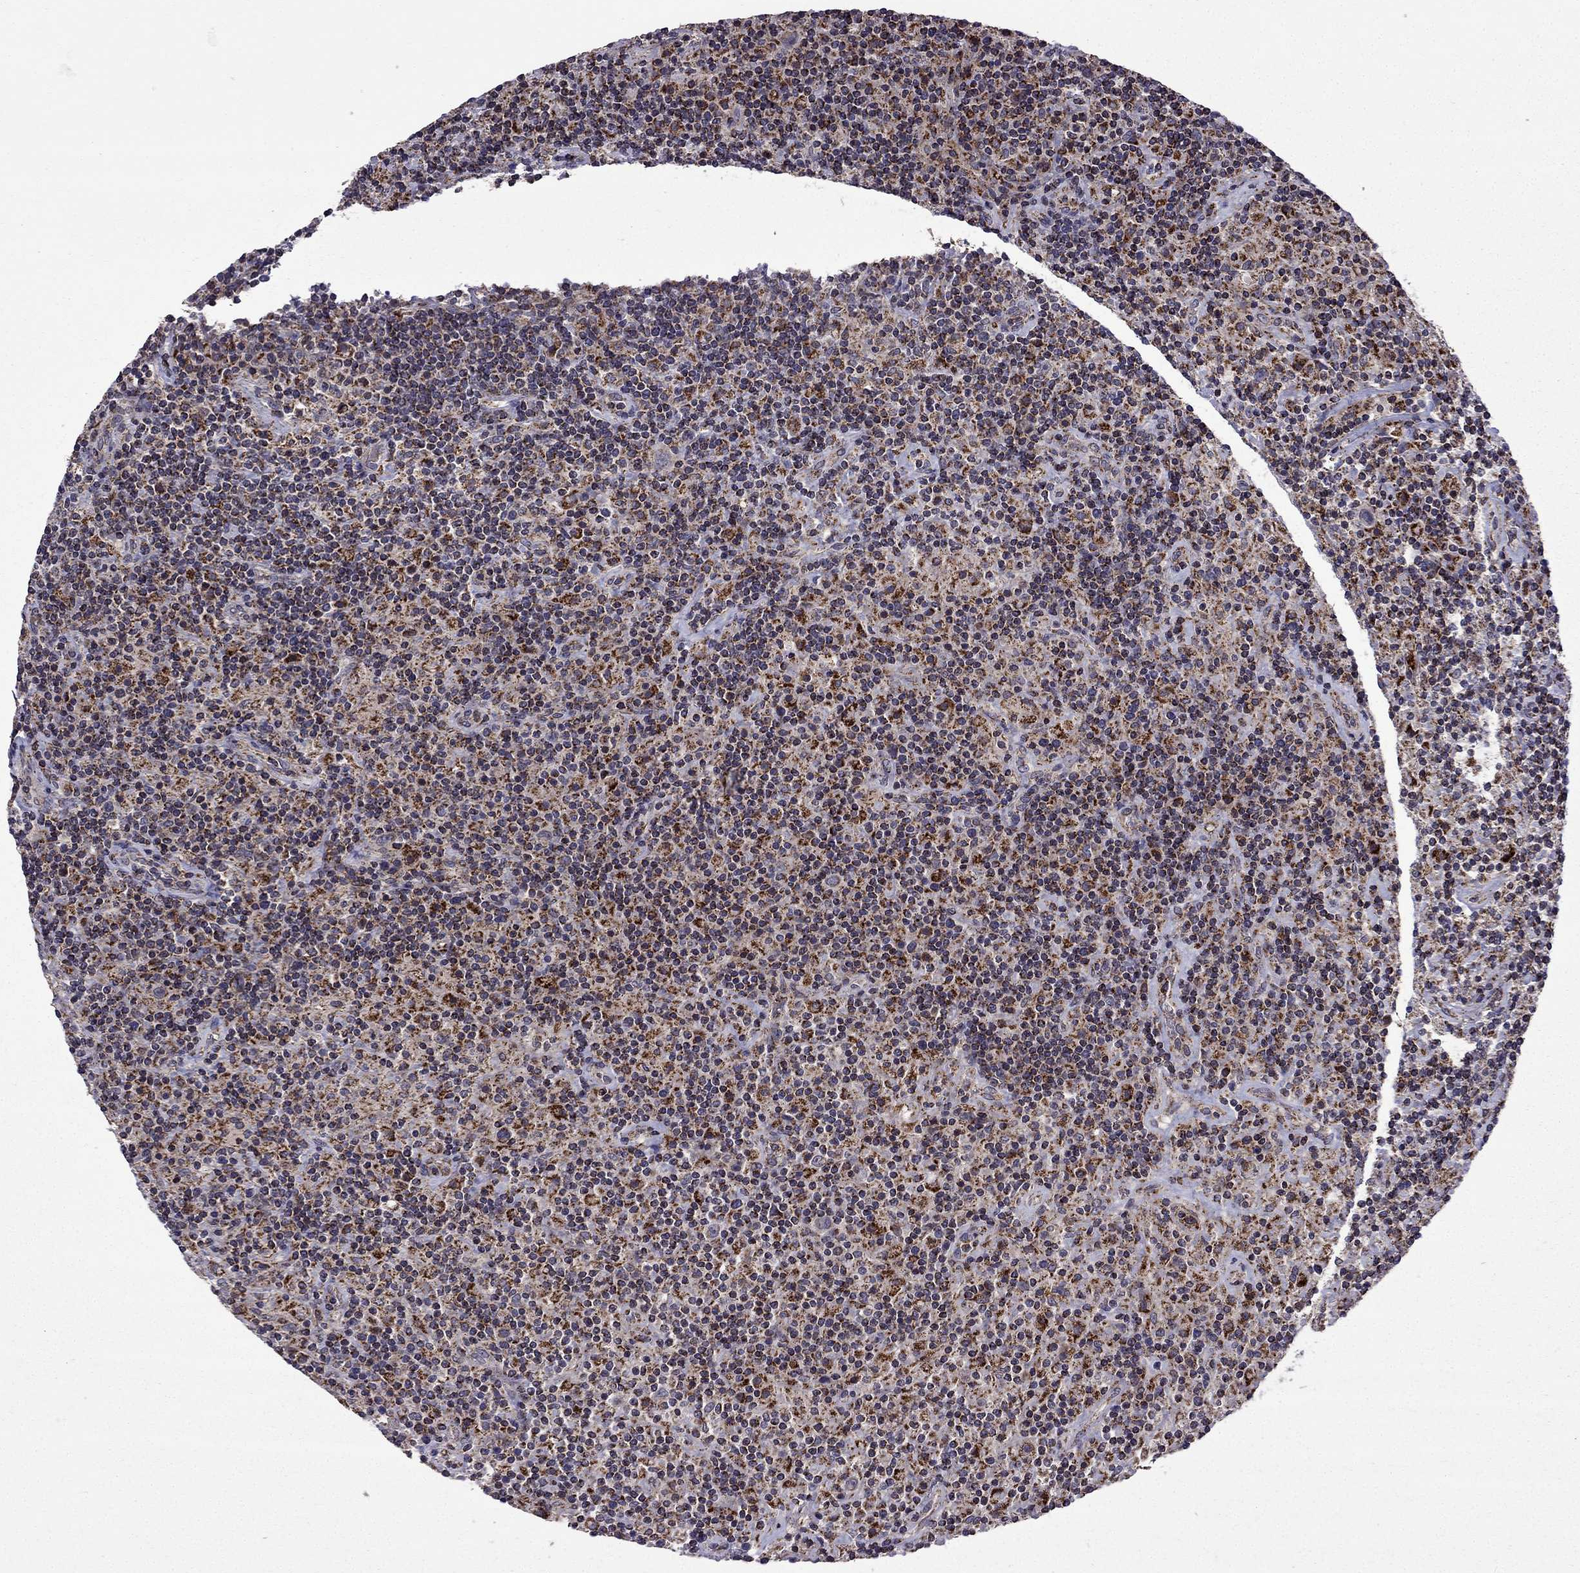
{"staining": {"intensity": "strong", "quantity": "<25%", "location": "cytoplasmic/membranous"}, "tissue": "lymphoma", "cell_type": "Tumor cells", "image_type": "cancer", "snomed": [{"axis": "morphology", "description": "Hodgkin's disease, NOS"}, {"axis": "topography", "description": "Lymph node"}], "caption": "Lymphoma stained for a protein shows strong cytoplasmic/membranous positivity in tumor cells.", "gene": "TAB2", "patient": {"sex": "male", "age": 70}}